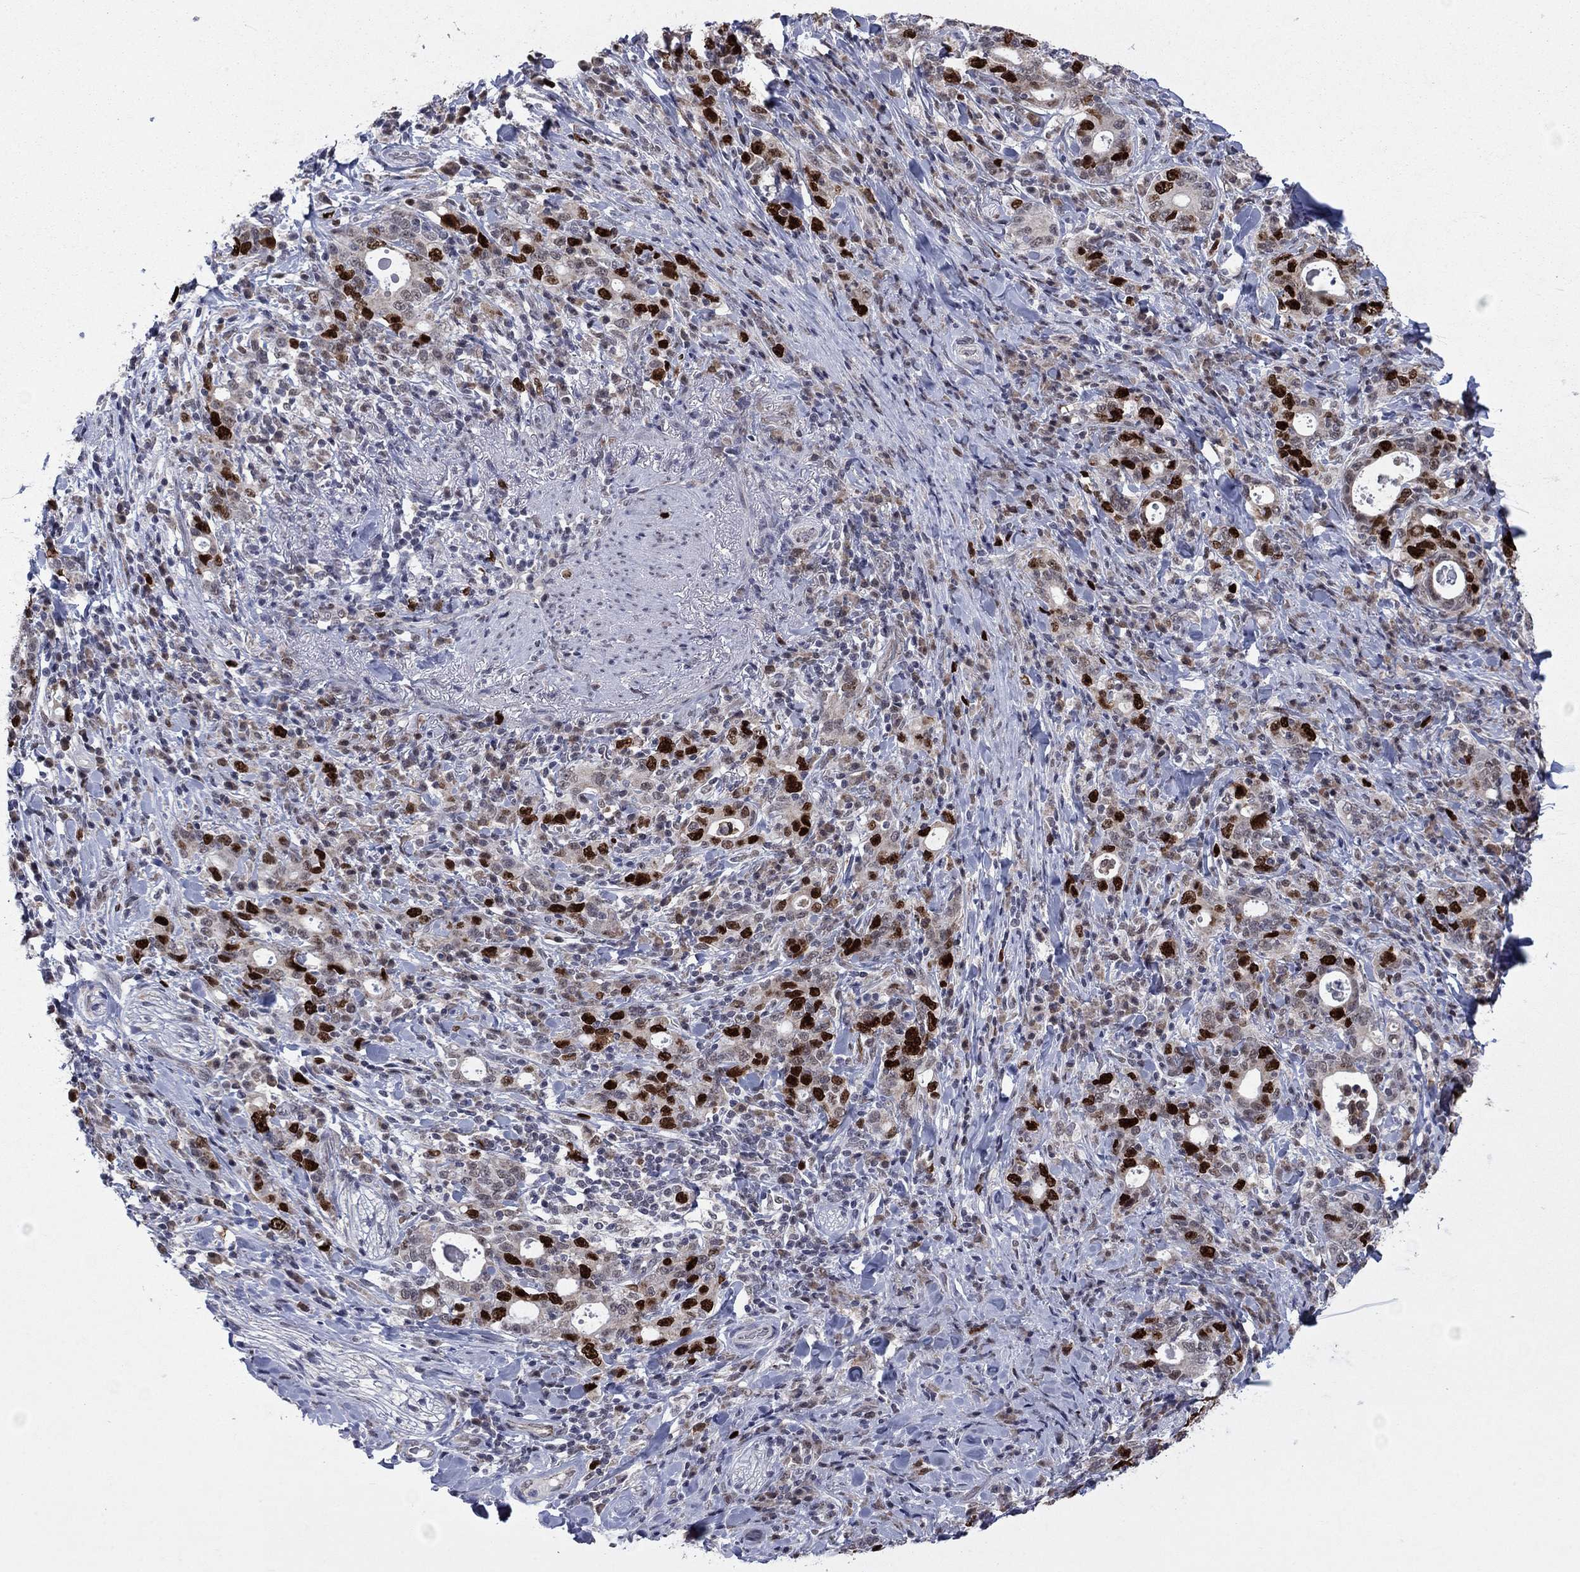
{"staining": {"intensity": "strong", "quantity": "25%-75%", "location": "nuclear"}, "tissue": "stomach cancer", "cell_type": "Tumor cells", "image_type": "cancer", "snomed": [{"axis": "morphology", "description": "Adenocarcinoma, NOS"}, {"axis": "topography", "description": "Stomach"}], "caption": "Stomach cancer tissue reveals strong nuclear staining in approximately 25%-75% of tumor cells", "gene": "CDCA5", "patient": {"sex": "male", "age": 79}}